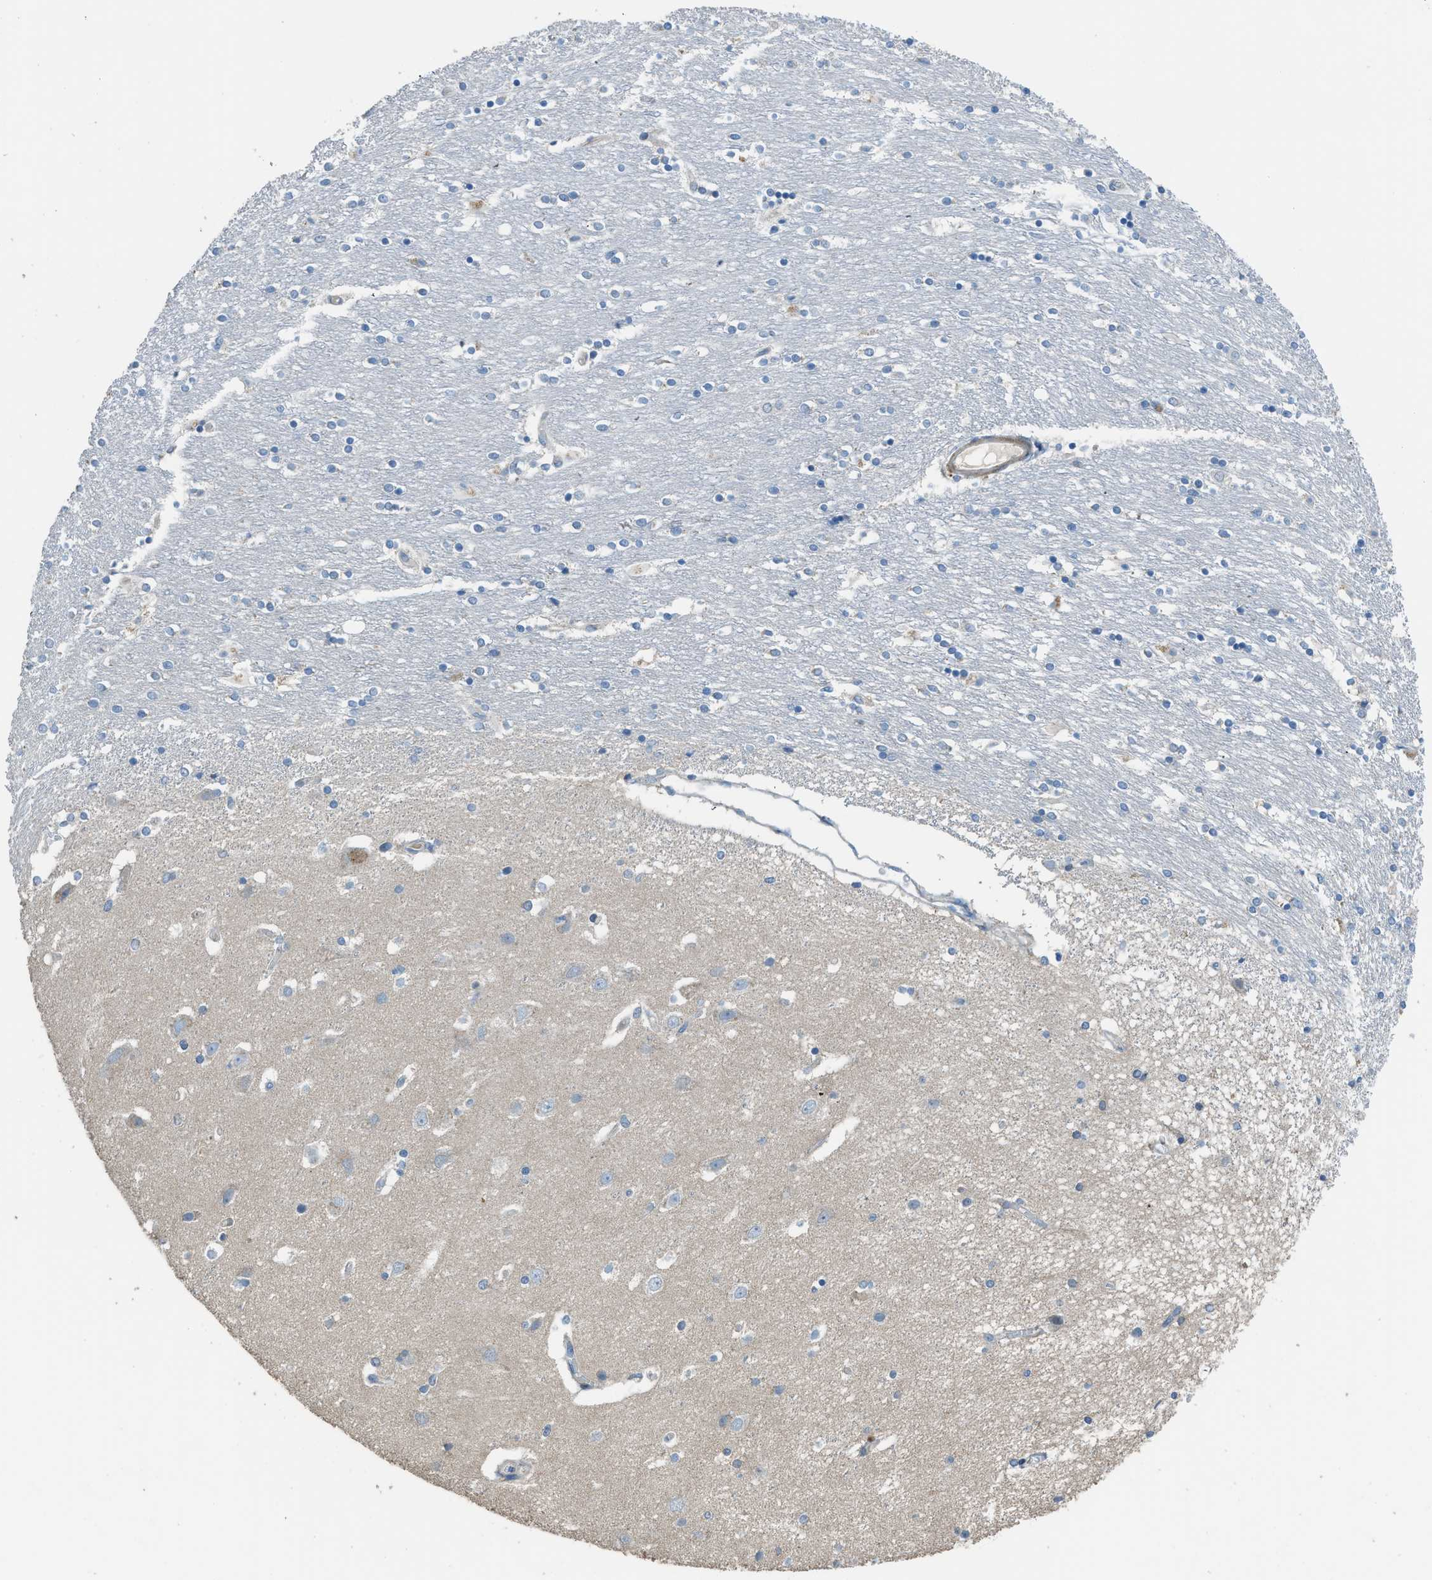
{"staining": {"intensity": "negative", "quantity": "none", "location": "none"}, "tissue": "caudate", "cell_type": "Glial cells", "image_type": "normal", "snomed": [{"axis": "morphology", "description": "Normal tissue, NOS"}, {"axis": "topography", "description": "Lateral ventricle wall"}], "caption": "Immunohistochemical staining of unremarkable human caudate exhibits no significant staining in glial cells.", "gene": "TIMD4", "patient": {"sex": "female", "age": 54}}